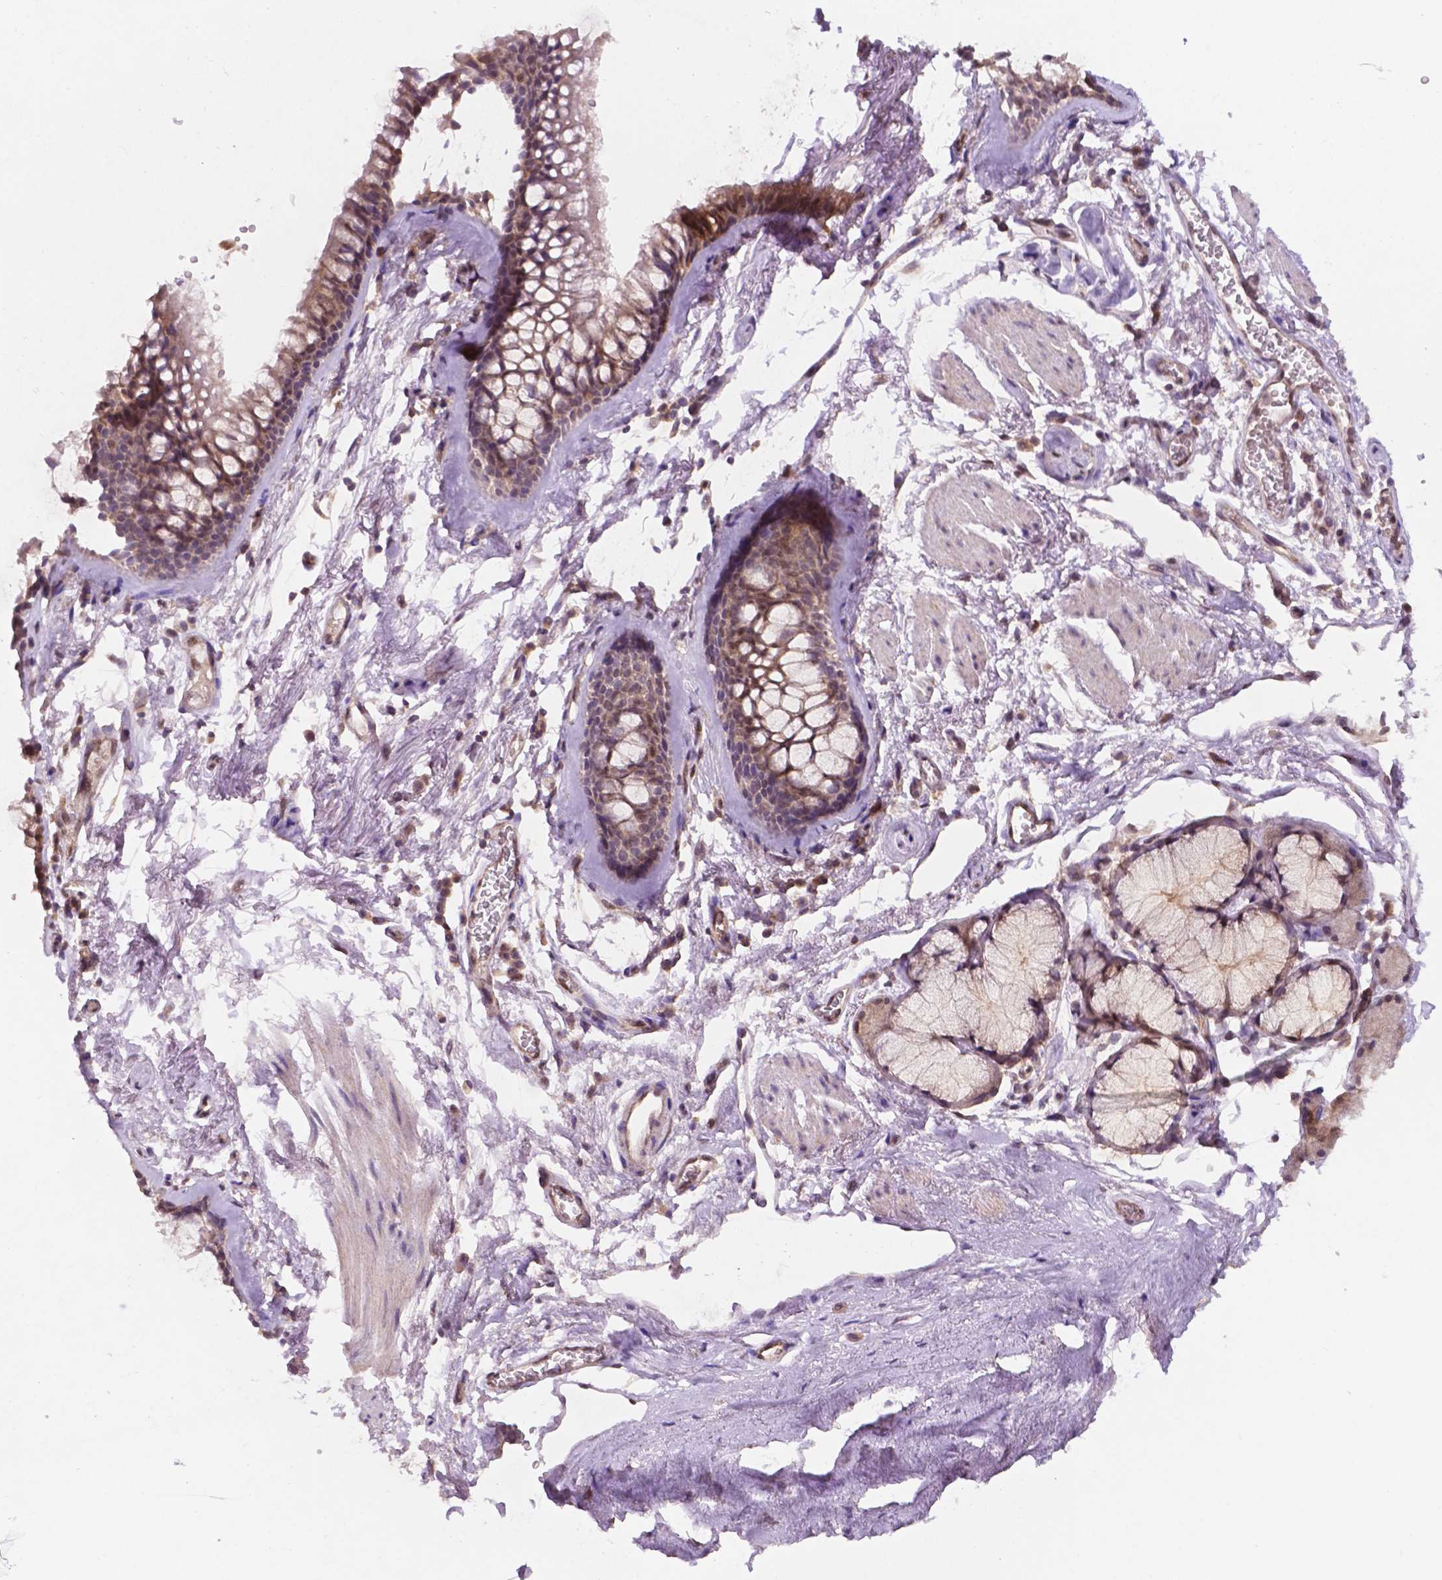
{"staining": {"intensity": "negative", "quantity": "none", "location": "none"}, "tissue": "soft tissue", "cell_type": "Chondrocytes", "image_type": "normal", "snomed": [{"axis": "morphology", "description": "Normal tissue, NOS"}, {"axis": "topography", "description": "Cartilage tissue"}, {"axis": "topography", "description": "Bronchus"}], "caption": "Protein analysis of unremarkable soft tissue demonstrates no significant positivity in chondrocytes. (DAB IHC, high magnification).", "gene": "UBE2L6", "patient": {"sex": "female", "age": 79}}